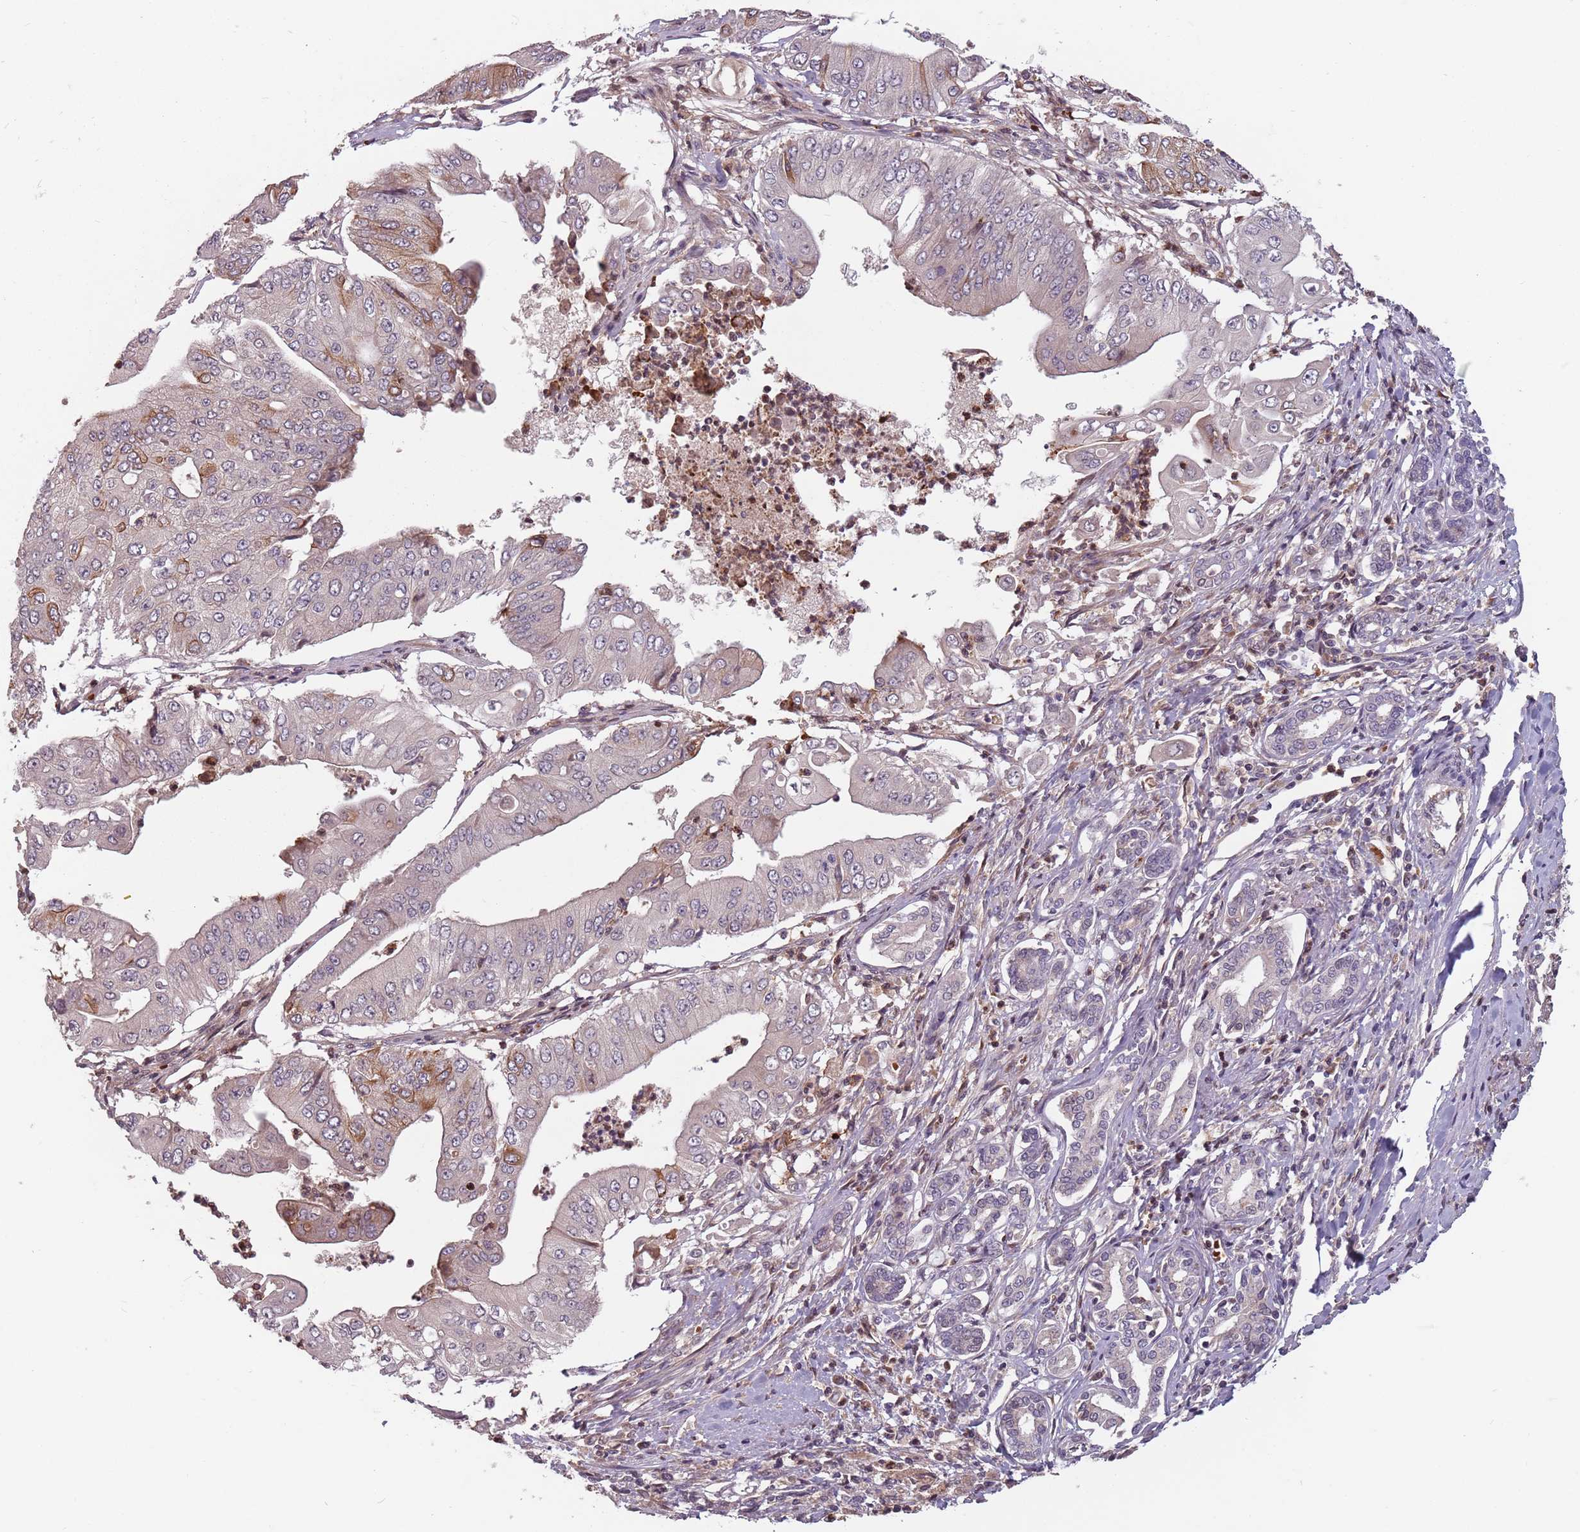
{"staining": {"intensity": "moderate", "quantity": "<25%", "location": "cytoplasmic/membranous"}, "tissue": "pancreatic cancer", "cell_type": "Tumor cells", "image_type": "cancer", "snomed": [{"axis": "morphology", "description": "Adenocarcinoma, NOS"}, {"axis": "topography", "description": "Pancreas"}], "caption": "High-magnification brightfield microscopy of pancreatic adenocarcinoma stained with DAB (3,3'-diaminobenzidine) (brown) and counterstained with hematoxylin (blue). tumor cells exhibit moderate cytoplasmic/membranous expression is identified in about<25% of cells.", "gene": "GPR180", "patient": {"sex": "female", "age": 77}}